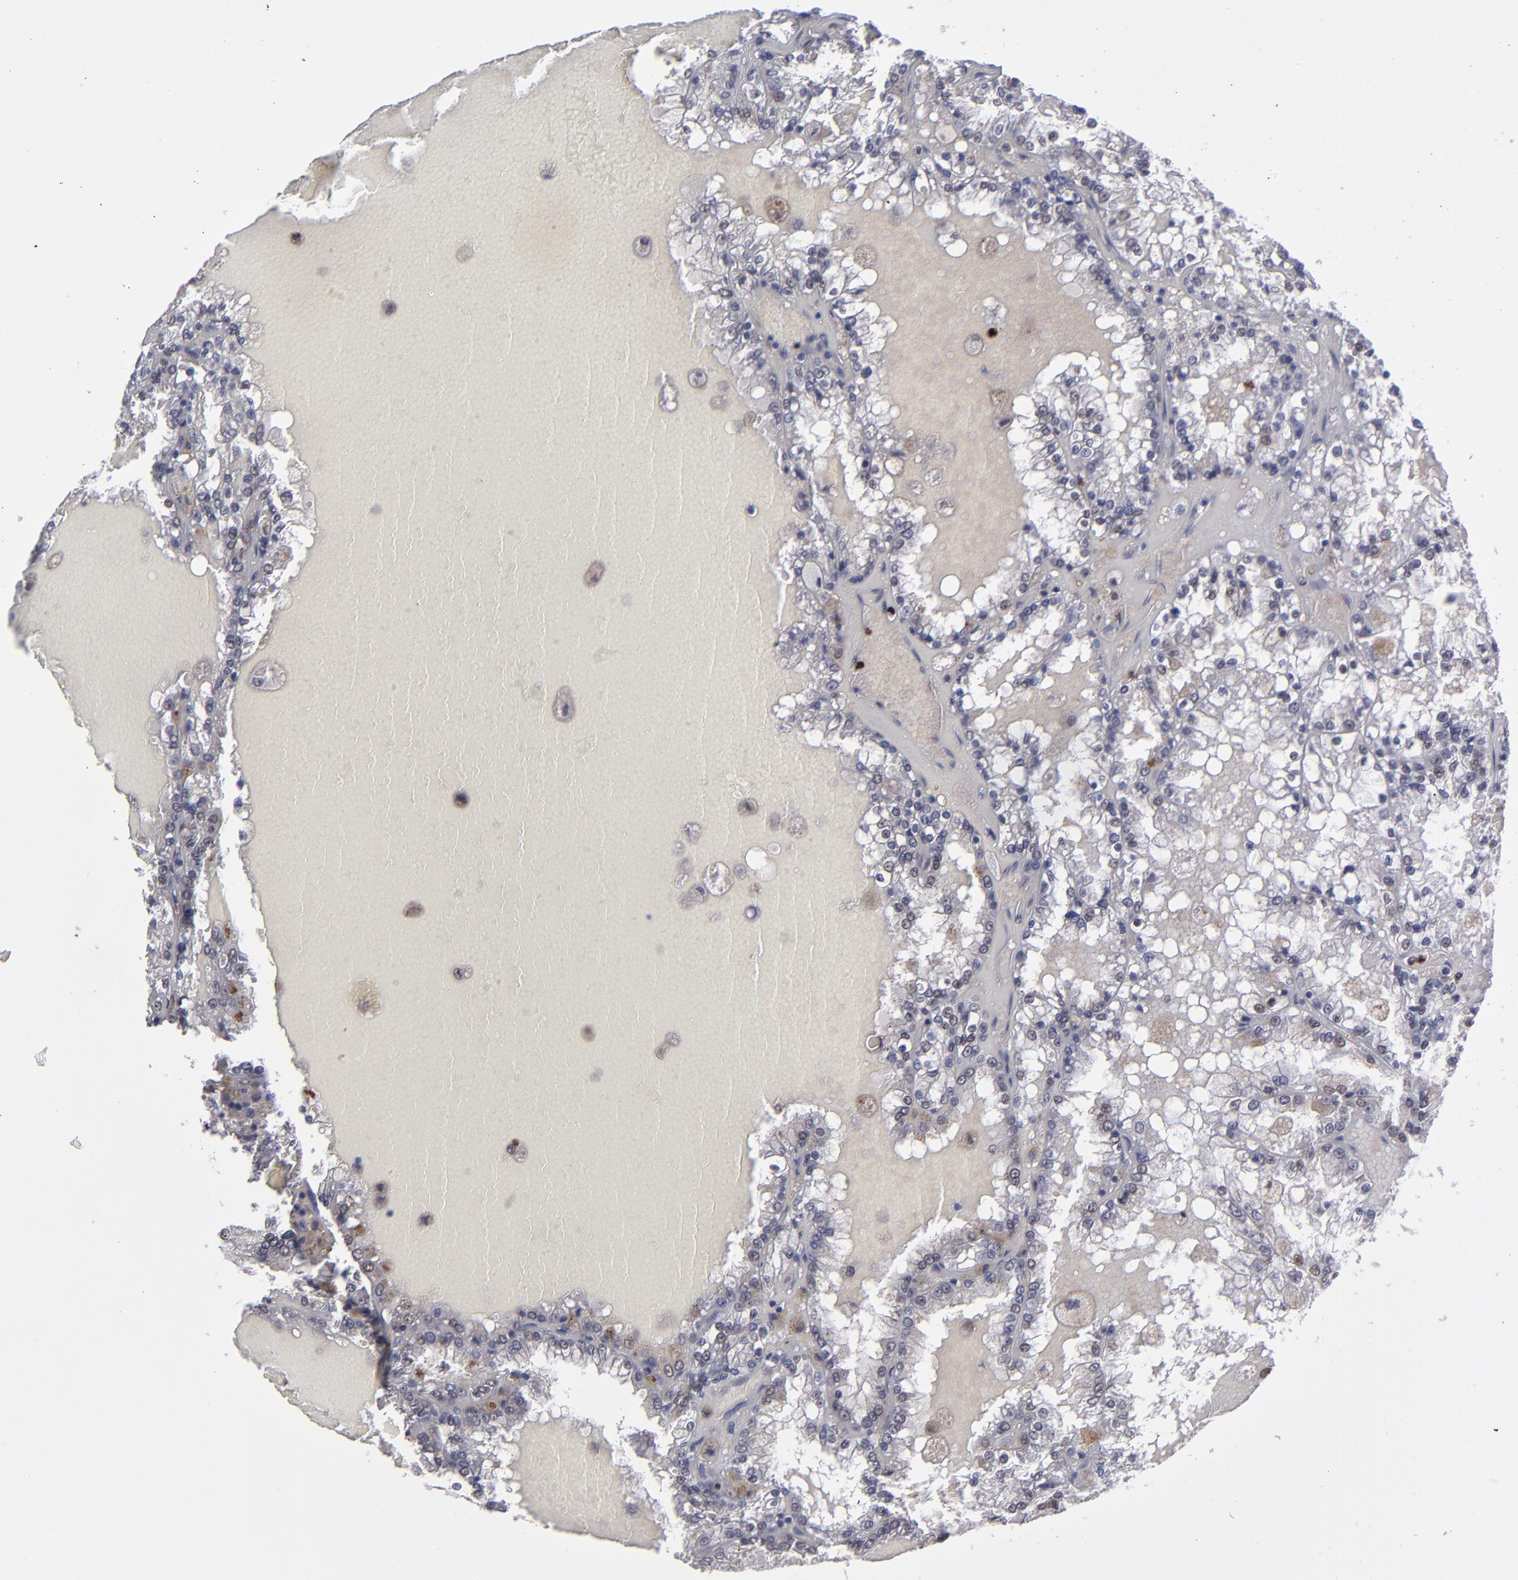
{"staining": {"intensity": "negative", "quantity": "none", "location": "none"}, "tissue": "renal cancer", "cell_type": "Tumor cells", "image_type": "cancer", "snomed": [{"axis": "morphology", "description": "Adenocarcinoma, NOS"}, {"axis": "topography", "description": "Kidney"}], "caption": "IHC histopathology image of neoplastic tissue: human renal cancer stained with DAB (3,3'-diaminobenzidine) demonstrates no significant protein expression in tumor cells.", "gene": "RREB1", "patient": {"sex": "female", "age": 56}}